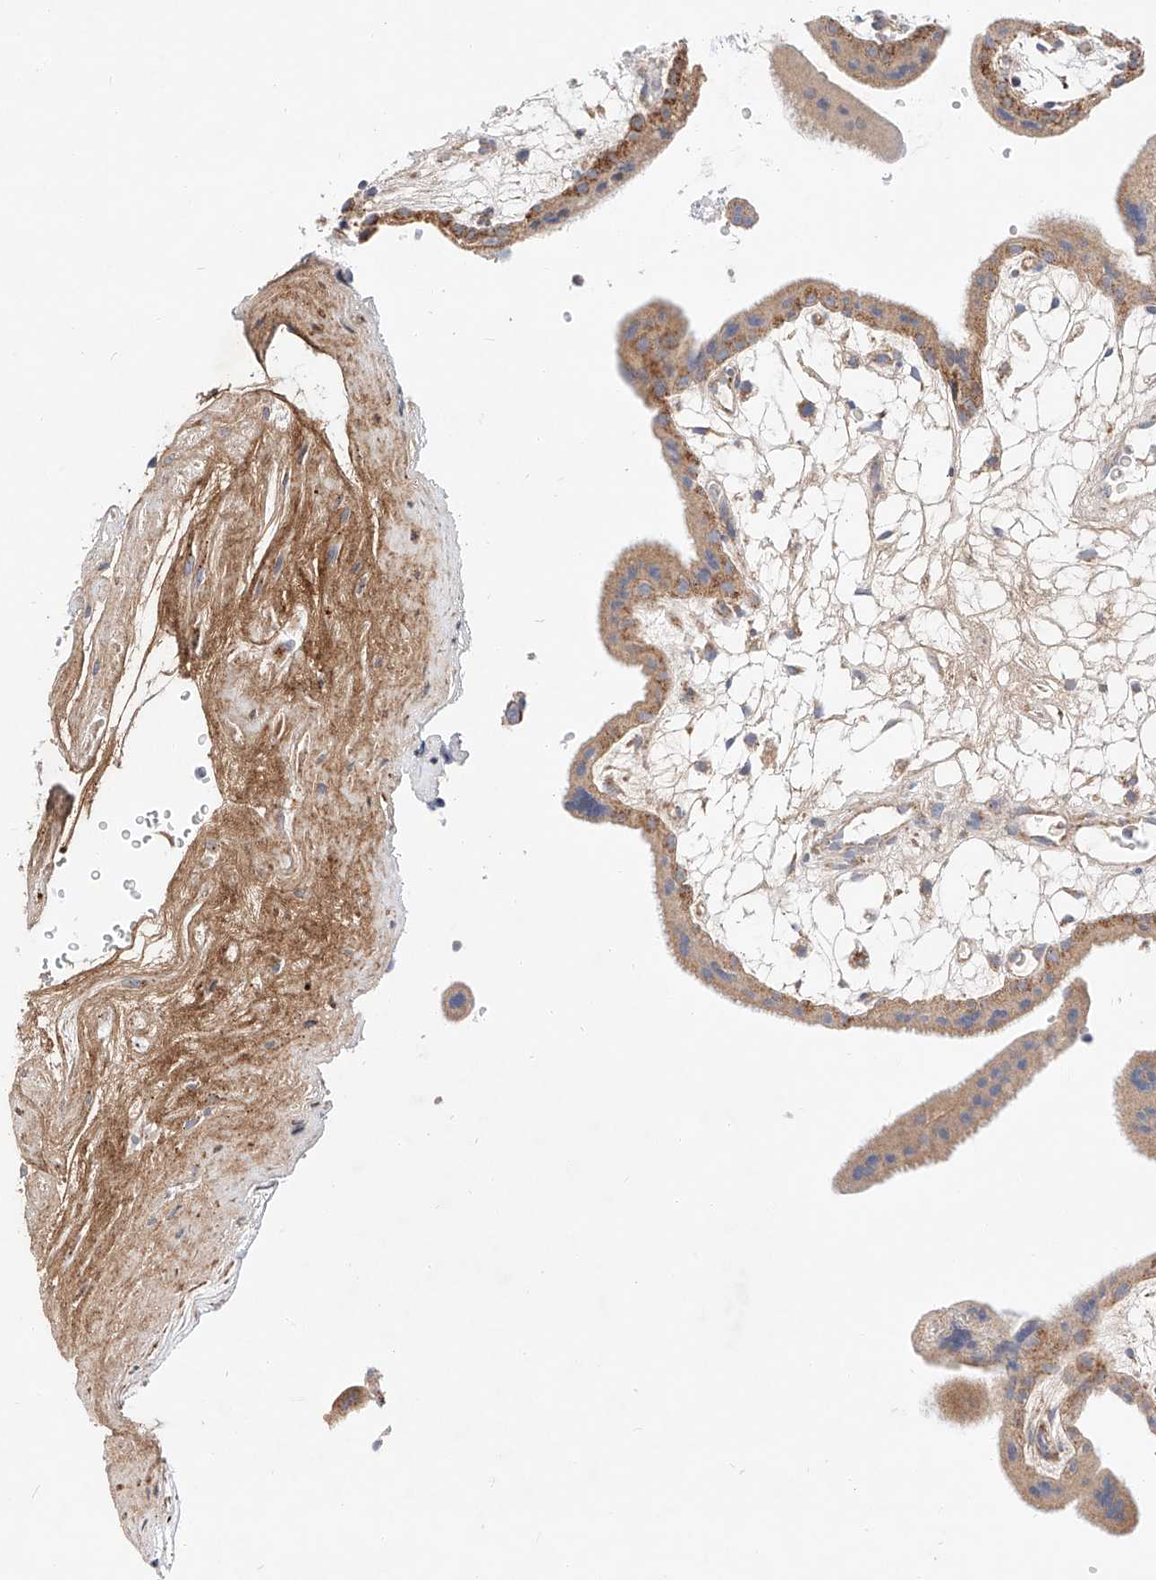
{"staining": {"intensity": "moderate", "quantity": ">75%", "location": "cytoplasmic/membranous"}, "tissue": "placenta", "cell_type": "Decidual cells", "image_type": "normal", "snomed": [{"axis": "morphology", "description": "Normal tissue, NOS"}, {"axis": "topography", "description": "Placenta"}], "caption": "The immunohistochemical stain highlights moderate cytoplasmic/membranous staining in decidual cells of benign placenta. (DAB (3,3'-diaminobenzidine) IHC with brightfield microscopy, high magnification).", "gene": "OSGEPL1", "patient": {"sex": "female", "age": 18}}